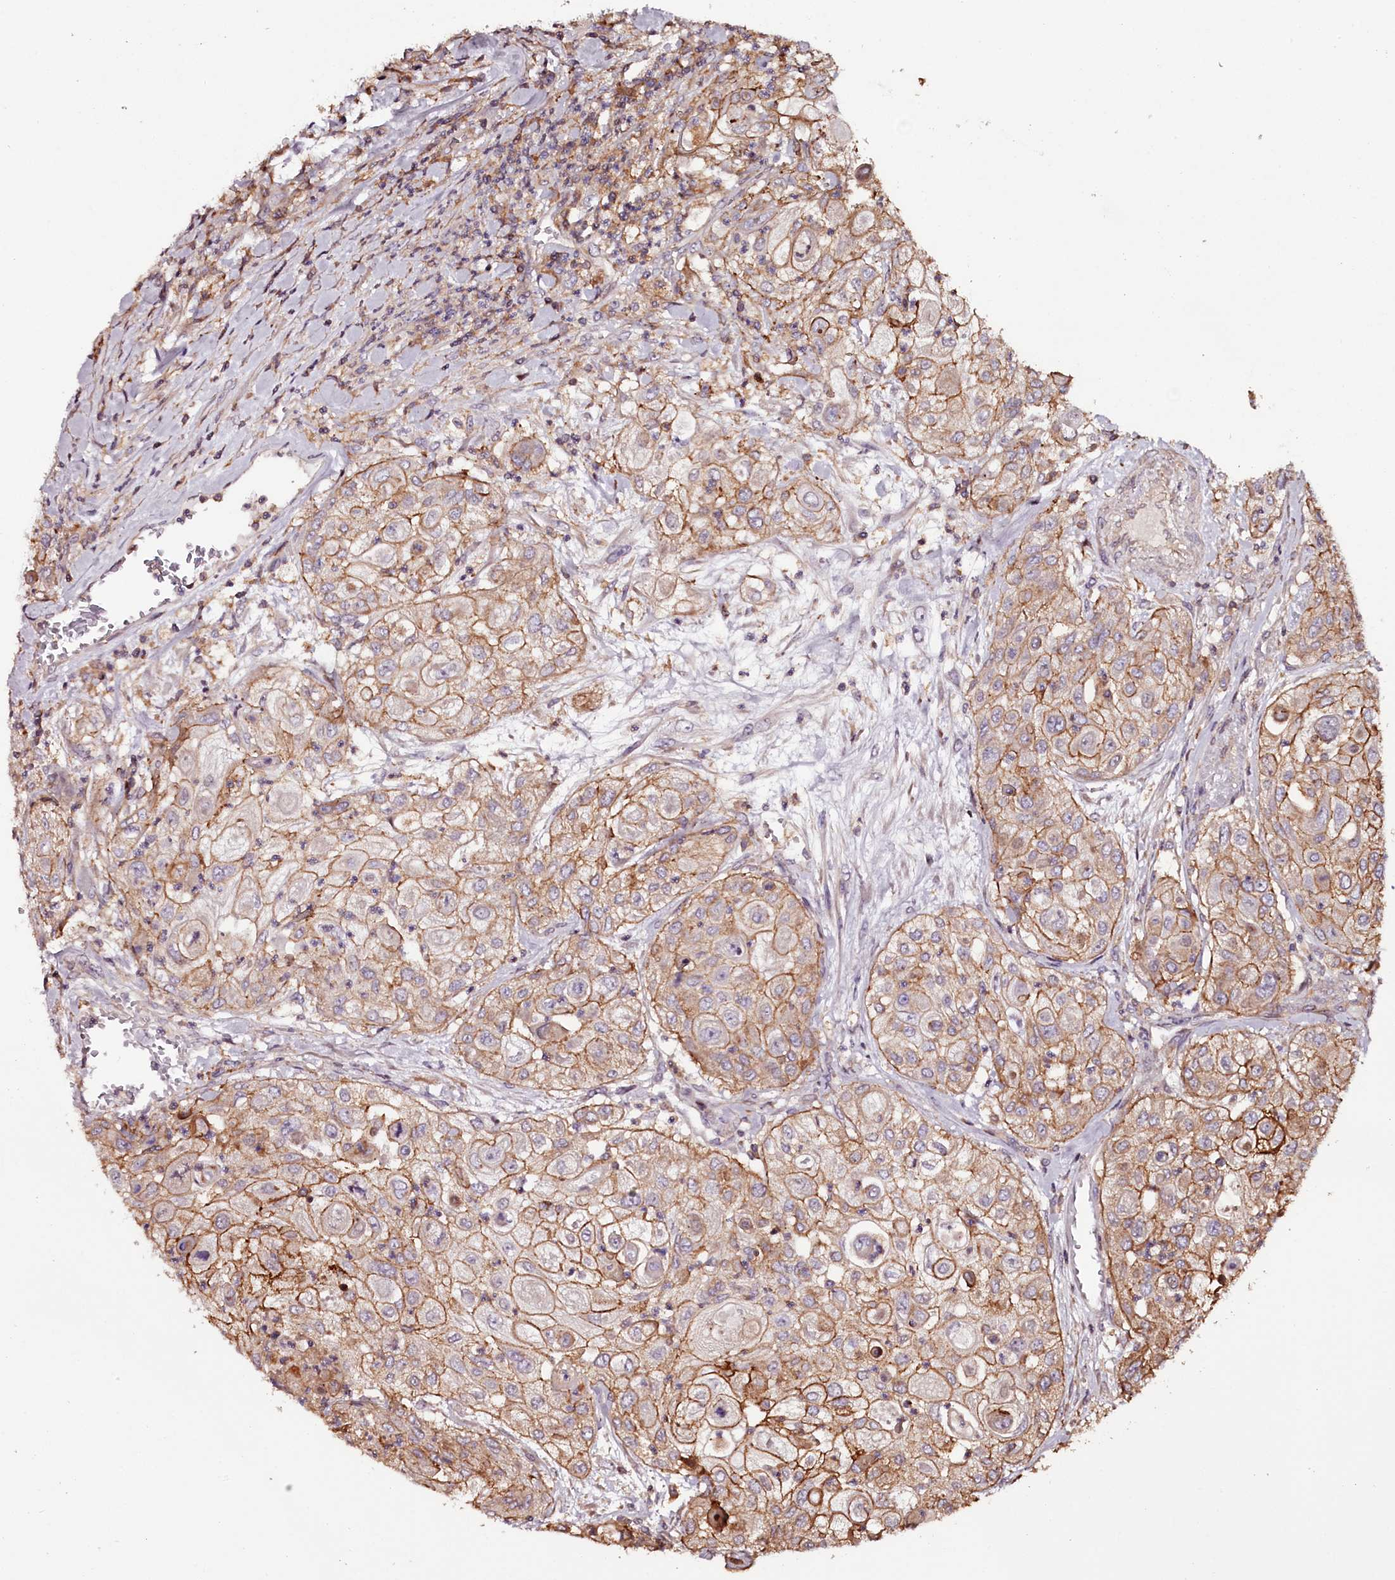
{"staining": {"intensity": "moderate", "quantity": ">75%", "location": "cytoplasmic/membranous"}, "tissue": "urothelial cancer", "cell_type": "Tumor cells", "image_type": "cancer", "snomed": [{"axis": "morphology", "description": "Urothelial carcinoma, High grade"}, {"axis": "topography", "description": "Urinary bladder"}], "caption": "The immunohistochemical stain shows moderate cytoplasmic/membranous staining in tumor cells of urothelial carcinoma (high-grade) tissue. The staining is performed using DAB (3,3'-diaminobenzidine) brown chromogen to label protein expression. The nuclei are counter-stained blue using hematoxylin.", "gene": "KIF14", "patient": {"sex": "female", "age": 79}}